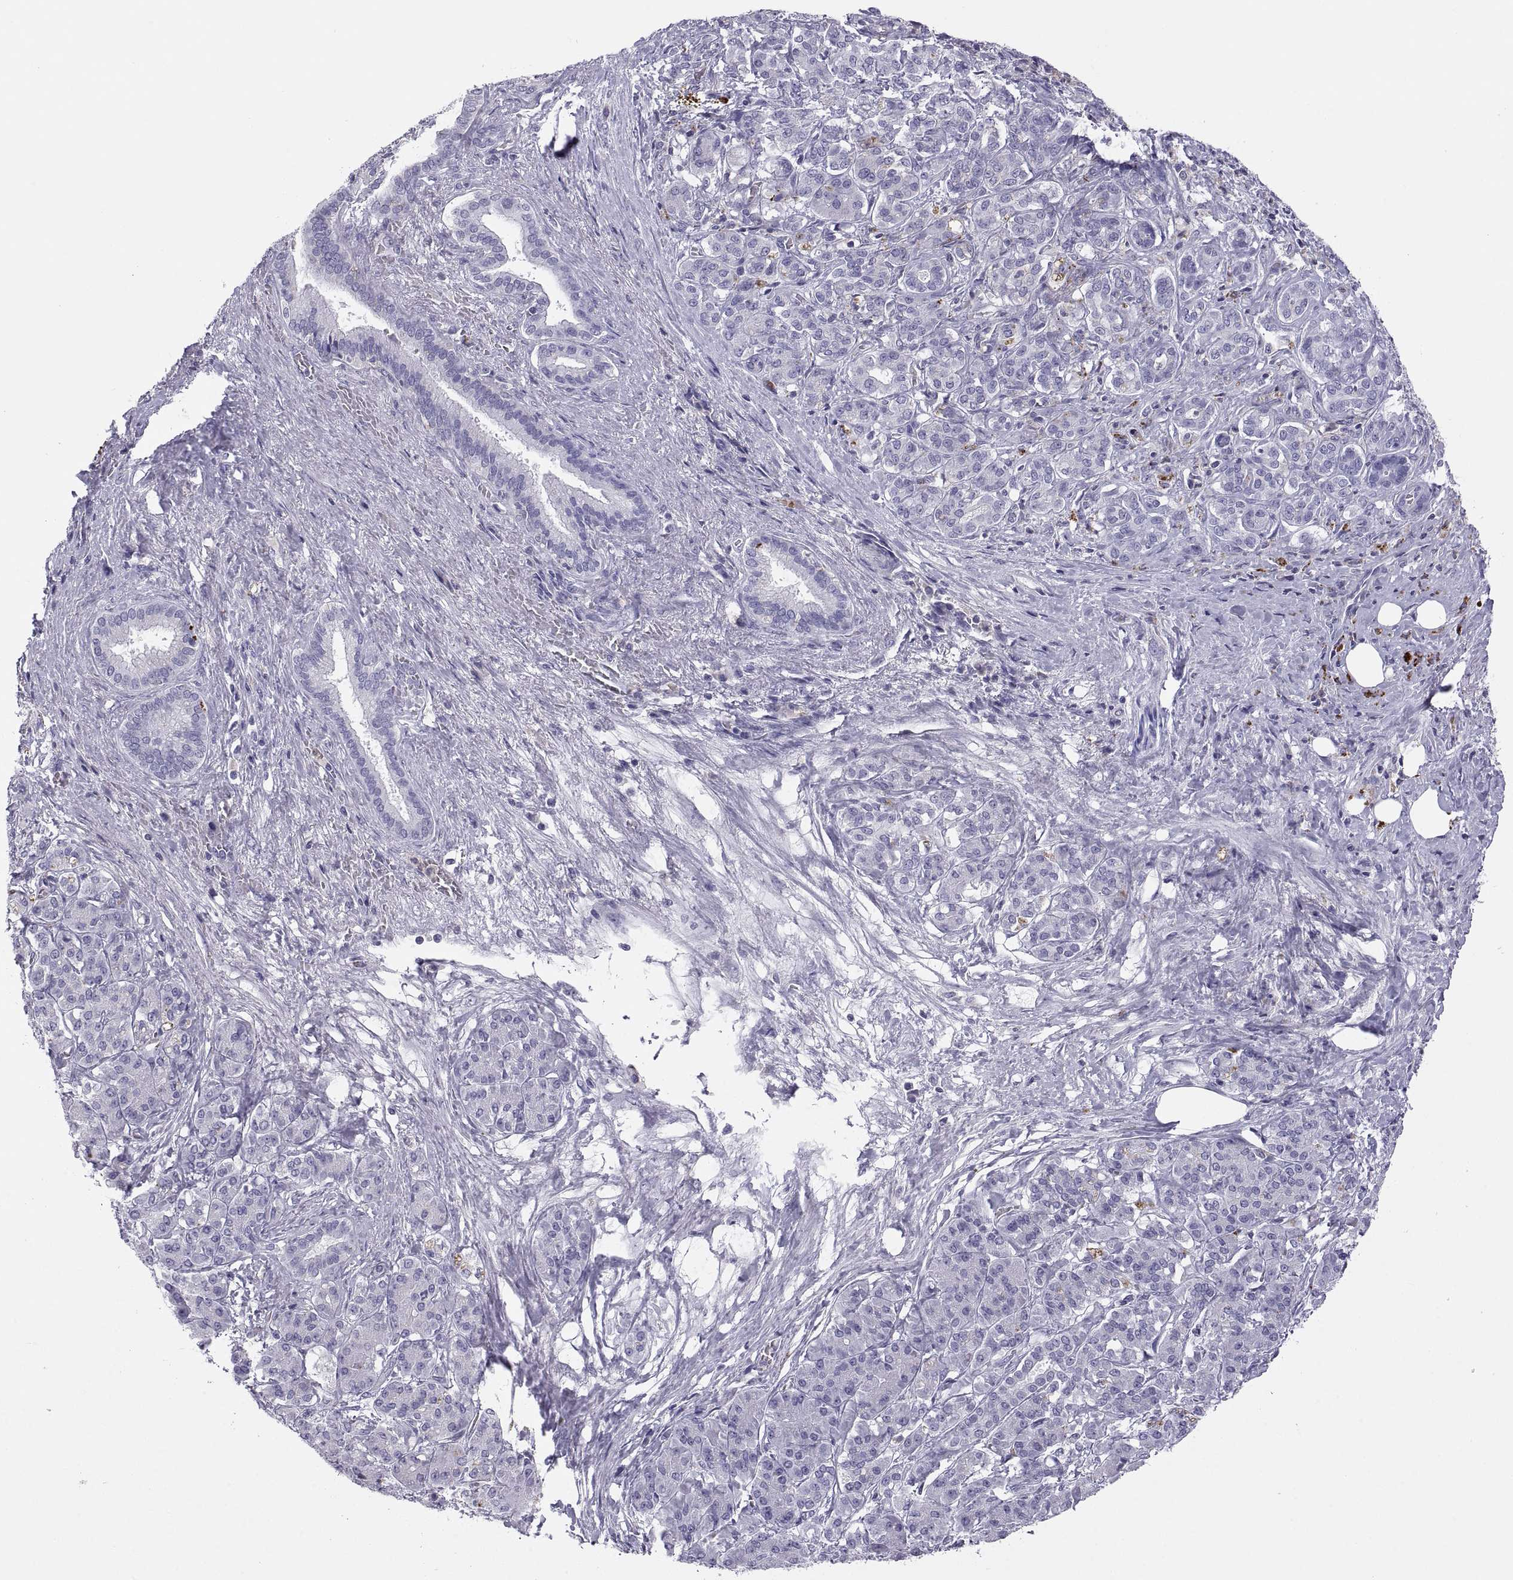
{"staining": {"intensity": "negative", "quantity": "none", "location": "none"}, "tissue": "pancreatic cancer", "cell_type": "Tumor cells", "image_type": "cancer", "snomed": [{"axis": "morphology", "description": "Normal tissue, NOS"}, {"axis": "morphology", "description": "Inflammation, NOS"}, {"axis": "morphology", "description": "Adenocarcinoma, NOS"}, {"axis": "topography", "description": "Pancreas"}], "caption": "The image displays no significant staining in tumor cells of adenocarcinoma (pancreatic).", "gene": "RGS19", "patient": {"sex": "male", "age": 57}}